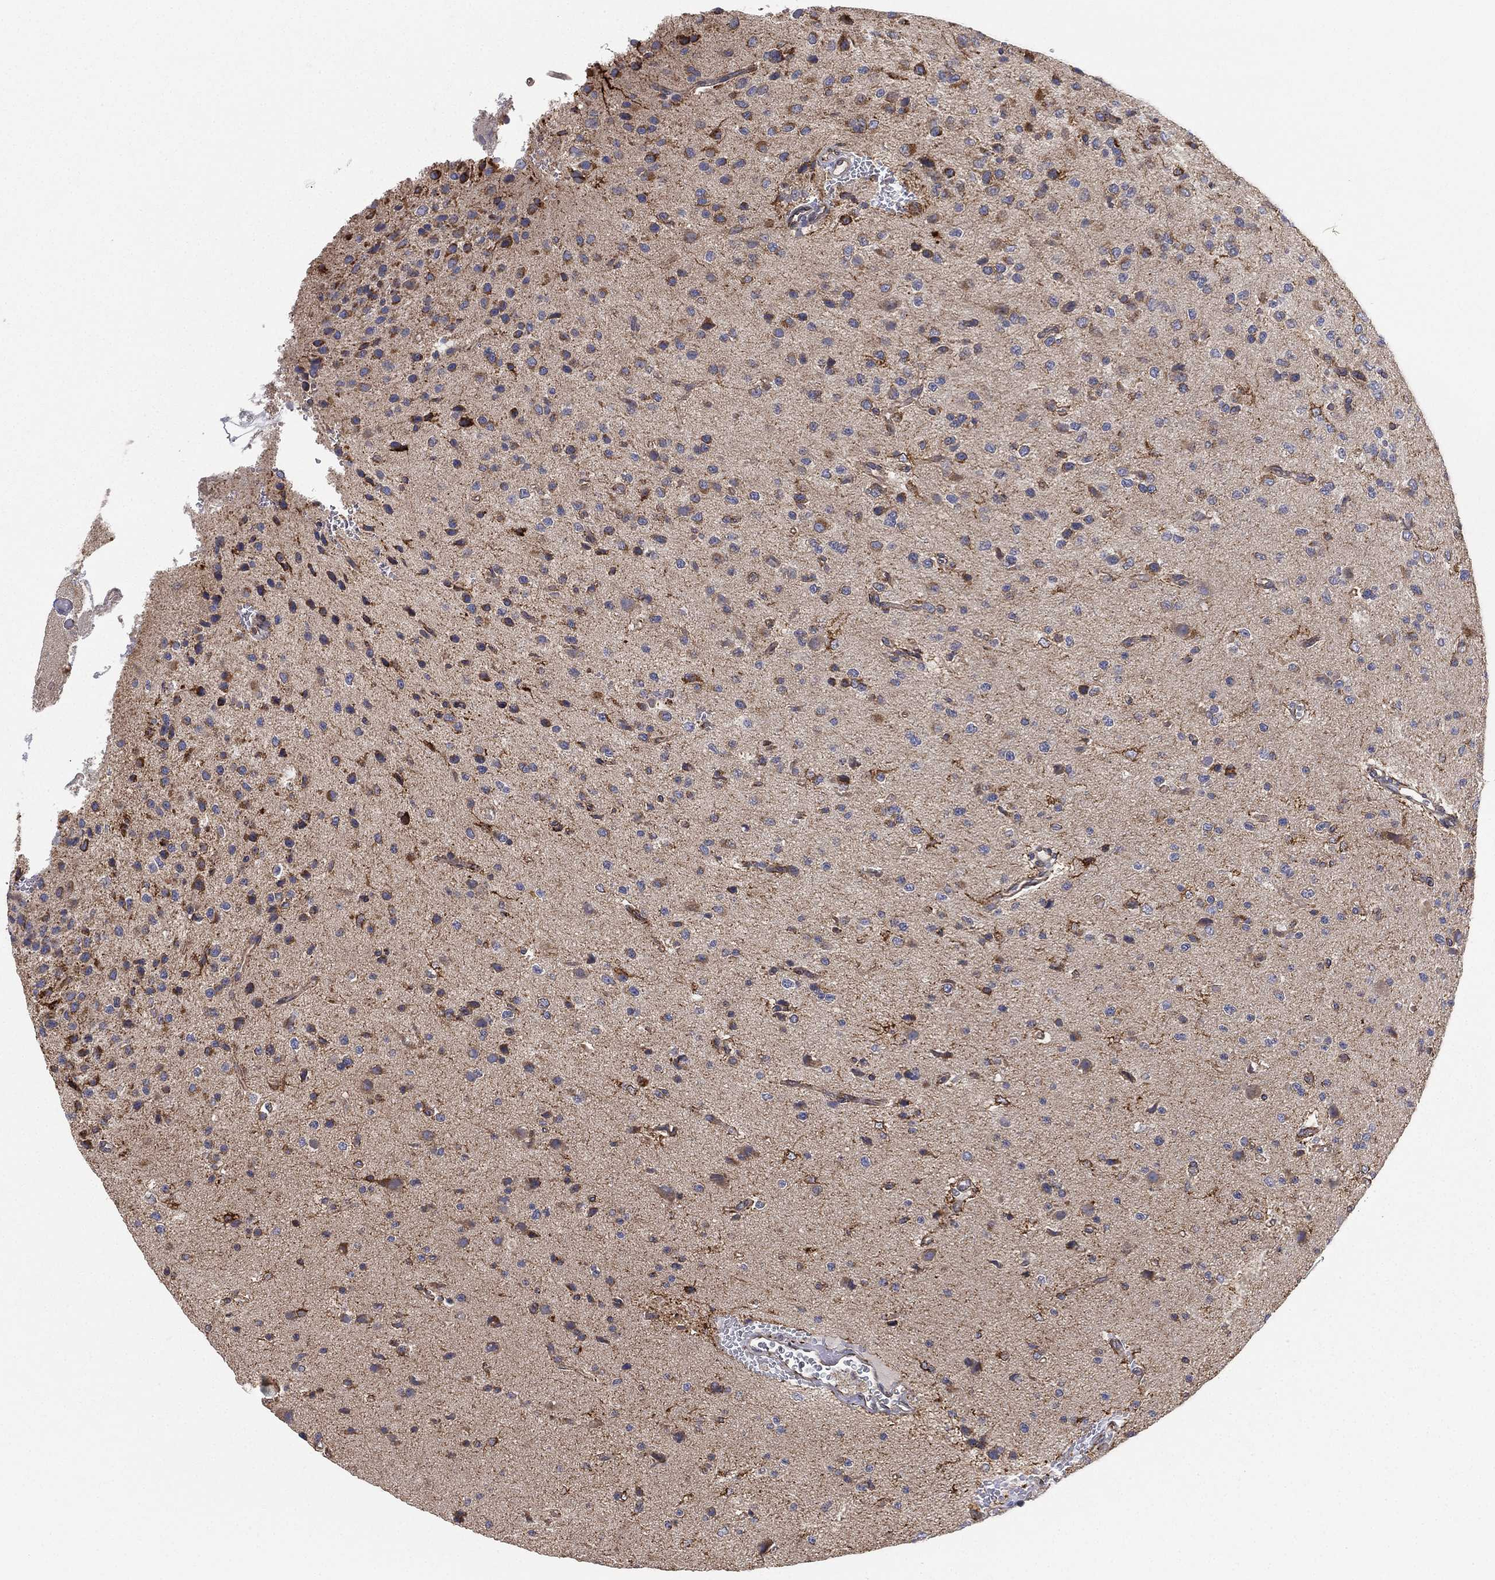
{"staining": {"intensity": "moderate", "quantity": "<25%", "location": "cytoplasmic/membranous"}, "tissue": "glioma", "cell_type": "Tumor cells", "image_type": "cancer", "snomed": [{"axis": "morphology", "description": "Glioma, malignant, Low grade"}, {"axis": "topography", "description": "Brain"}], "caption": "IHC image of human glioma stained for a protein (brown), which demonstrates low levels of moderate cytoplasmic/membranous positivity in approximately <25% of tumor cells.", "gene": "CYB5B", "patient": {"sex": "male", "age": 41}}